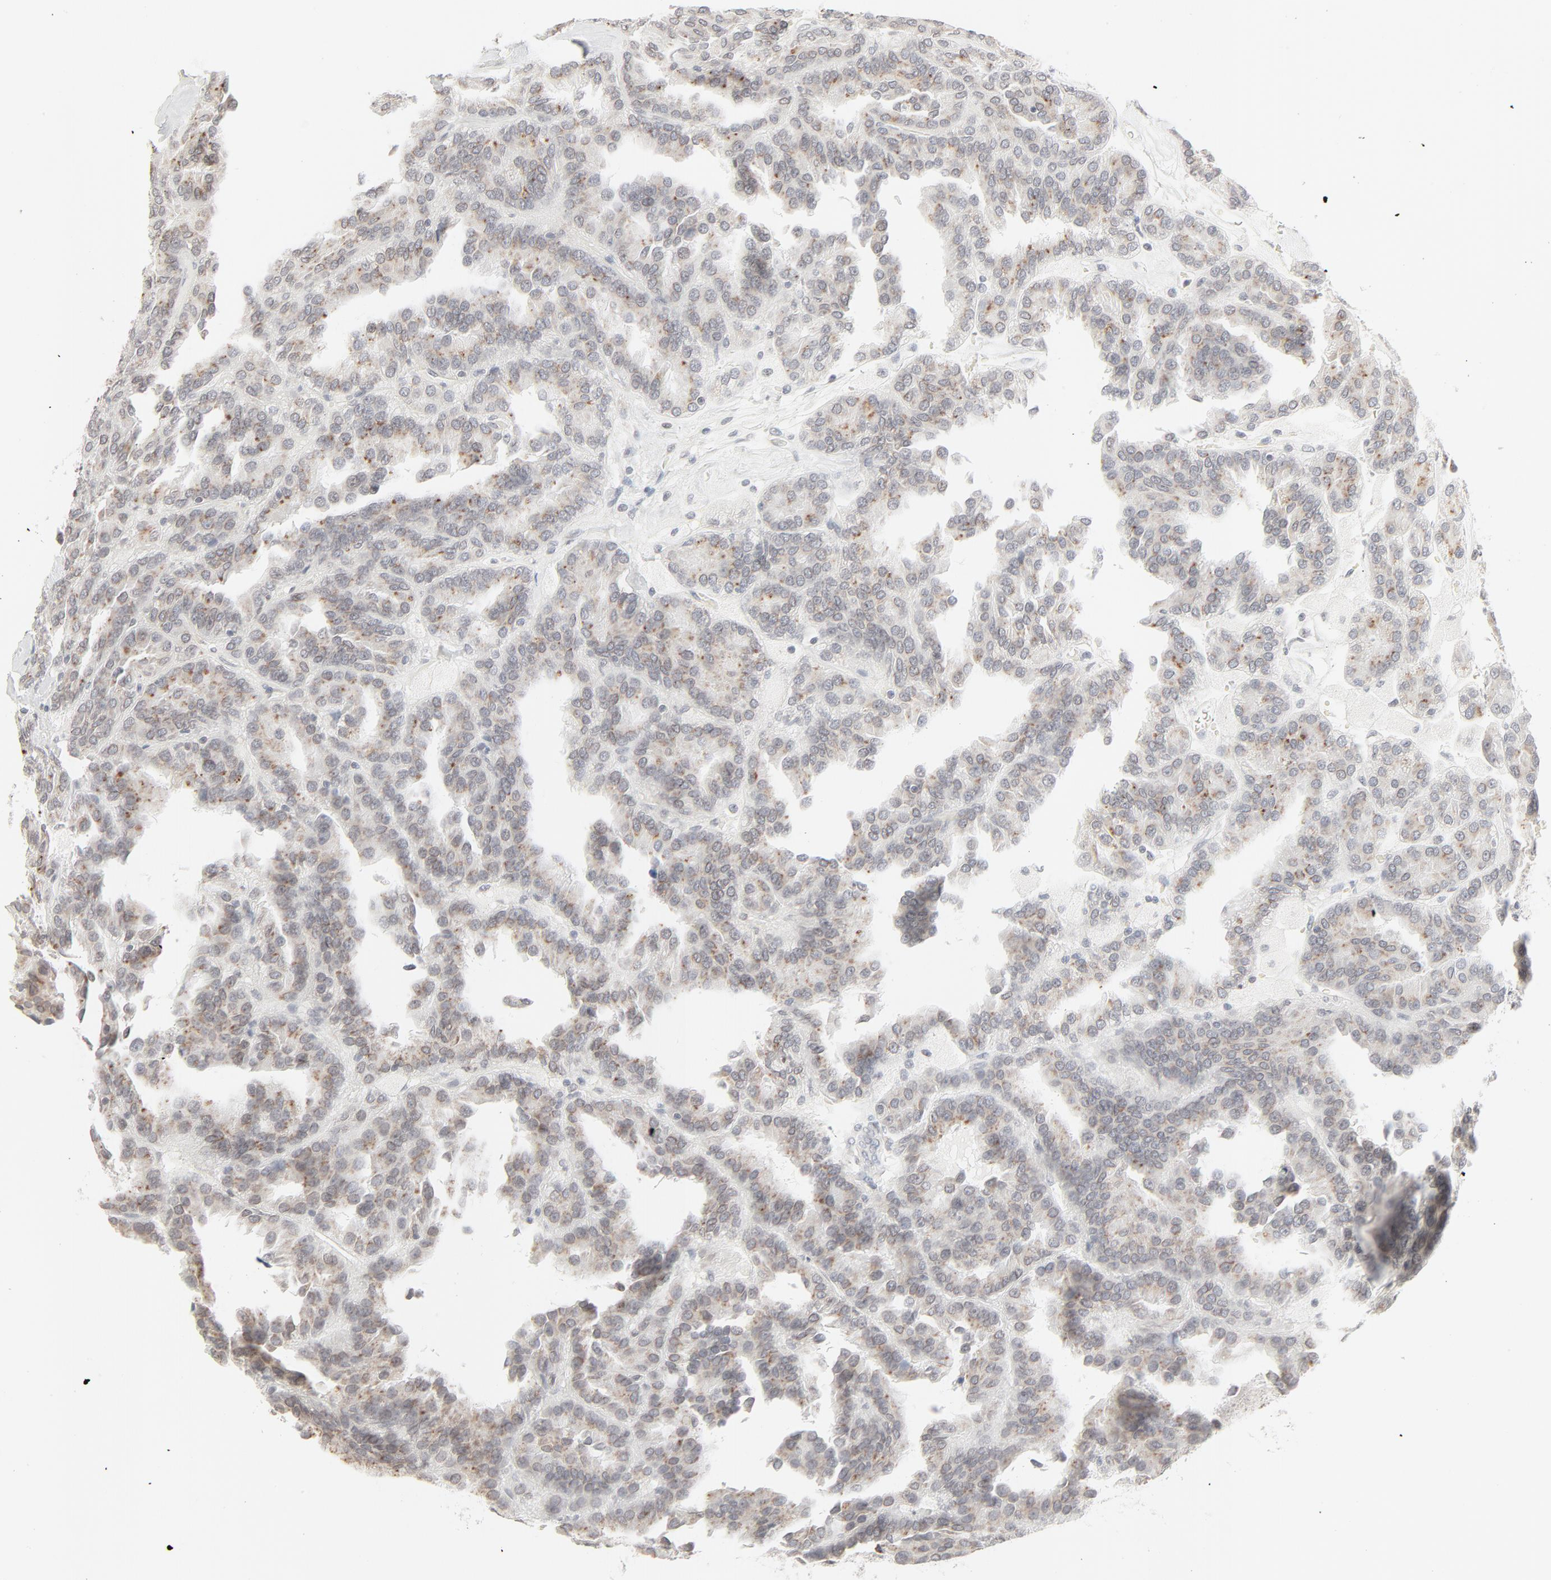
{"staining": {"intensity": "weak", "quantity": "<25%", "location": "cytoplasmic/membranous,nuclear"}, "tissue": "renal cancer", "cell_type": "Tumor cells", "image_type": "cancer", "snomed": [{"axis": "morphology", "description": "Adenocarcinoma, NOS"}, {"axis": "topography", "description": "Kidney"}], "caption": "DAB (3,3'-diaminobenzidine) immunohistochemical staining of human renal cancer exhibits no significant expression in tumor cells.", "gene": "MAD1L1", "patient": {"sex": "male", "age": 46}}